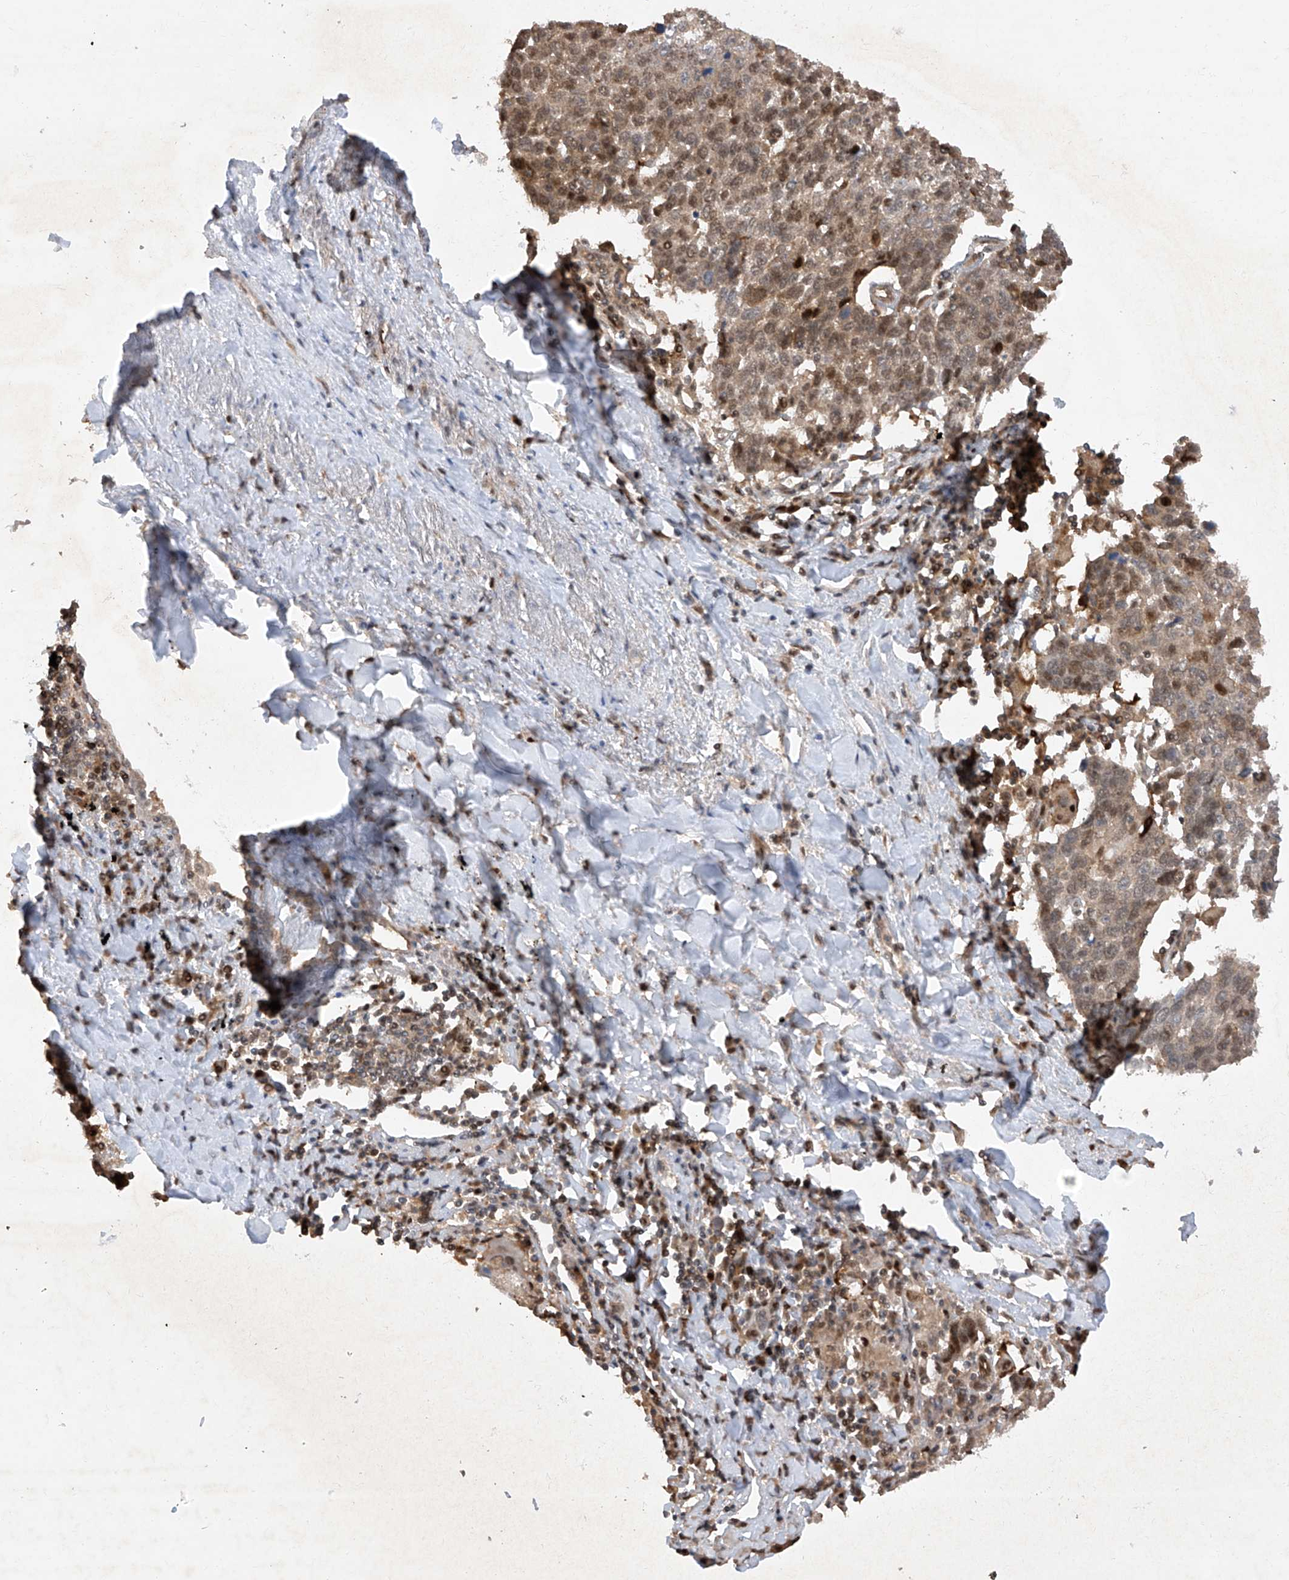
{"staining": {"intensity": "moderate", "quantity": "25%-75%", "location": "cytoplasmic/membranous,nuclear"}, "tissue": "lung cancer", "cell_type": "Tumor cells", "image_type": "cancer", "snomed": [{"axis": "morphology", "description": "Squamous cell carcinoma, NOS"}, {"axis": "topography", "description": "Lung"}], "caption": "This photomicrograph displays IHC staining of human squamous cell carcinoma (lung), with medium moderate cytoplasmic/membranous and nuclear positivity in approximately 25%-75% of tumor cells.", "gene": "ZNF358", "patient": {"sex": "male", "age": 66}}